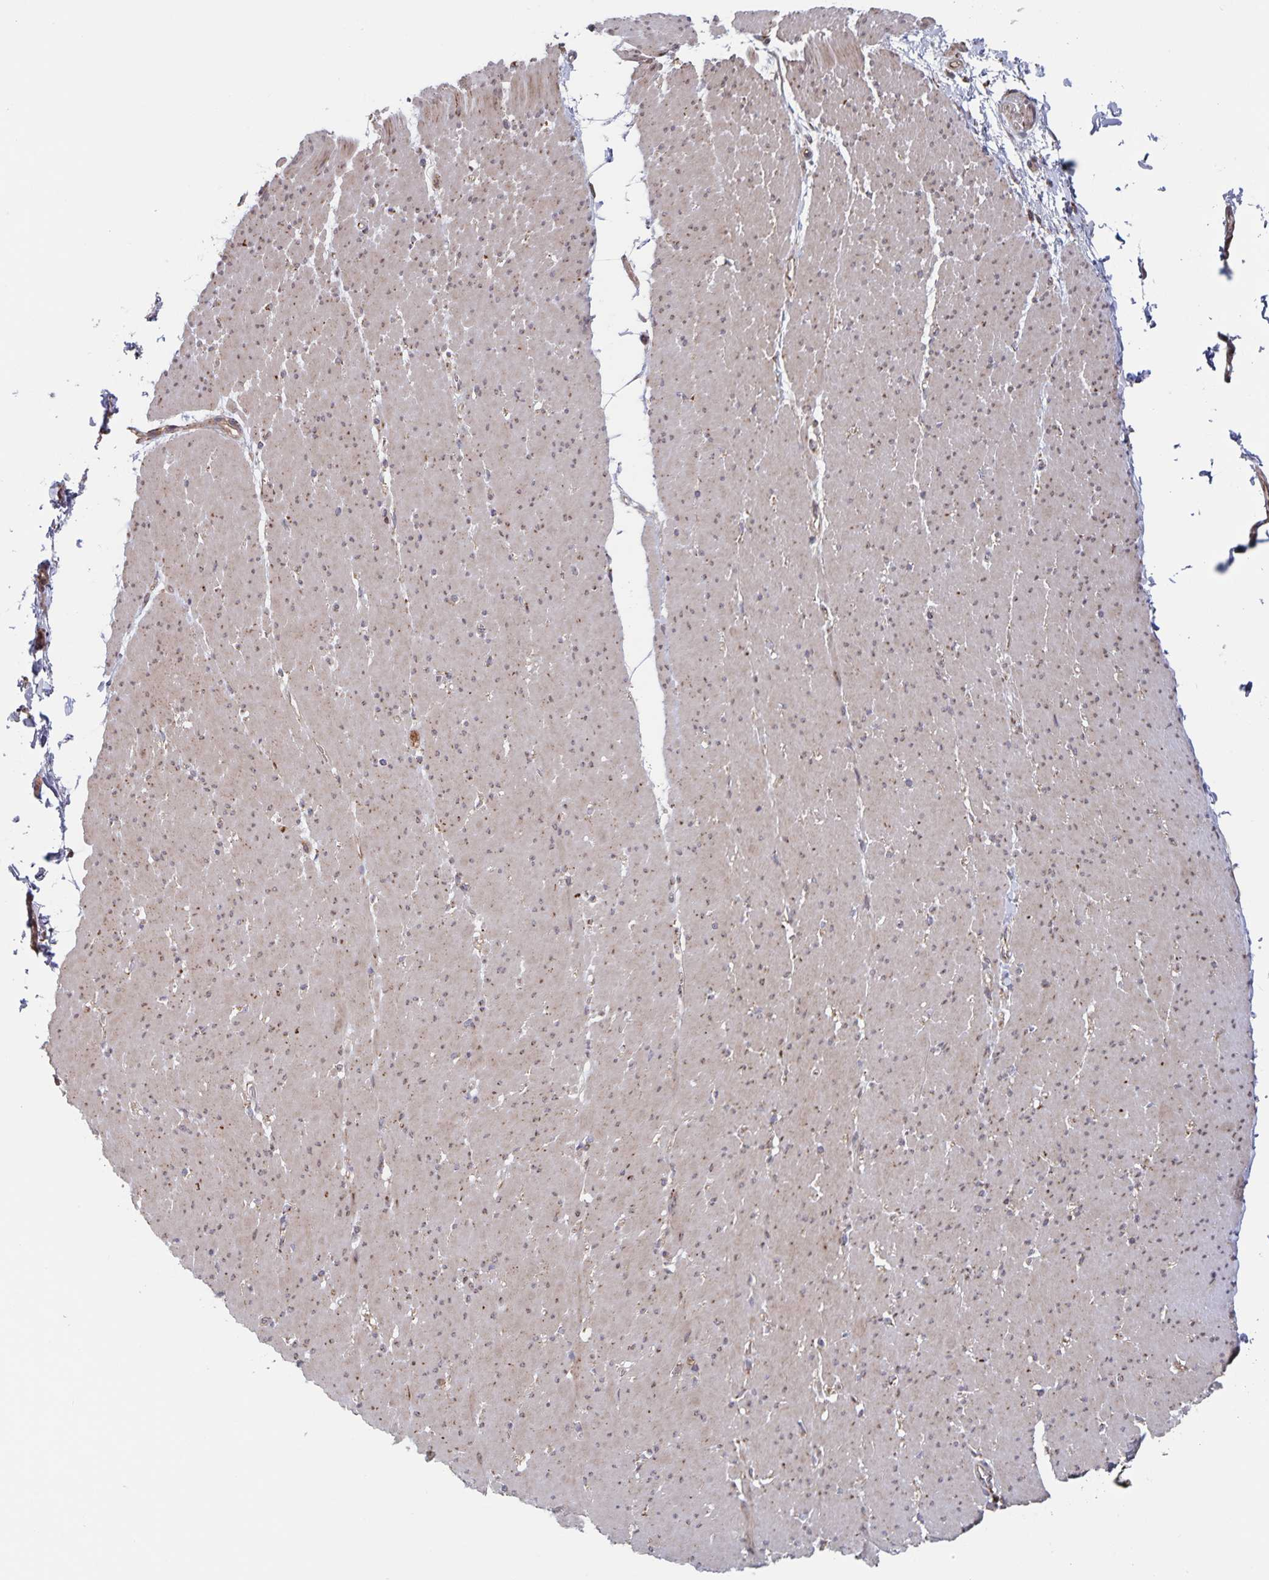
{"staining": {"intensity": "moderate", "quantity": "25%-75%", "location": "nuclear"}, "tissue": "smooth muscle", "cell_type": "Smooth muscle cells", "image_type": "normal", "snomed": [{"axis": "morphology", "description": "Normal tissue, NOS"}, {"axis": "topography", "description": "Smooth muscle"}, {"axis": "topography", "description": "Rectum"}], "caption": "Smooth muscle cells exhibit medium levels of moderate nuclear staining in about 25%-75% of cells in unremarkable human smooth muscle.", "gene": "ACACA", "patient": {"sex": "male", "age": 53}}